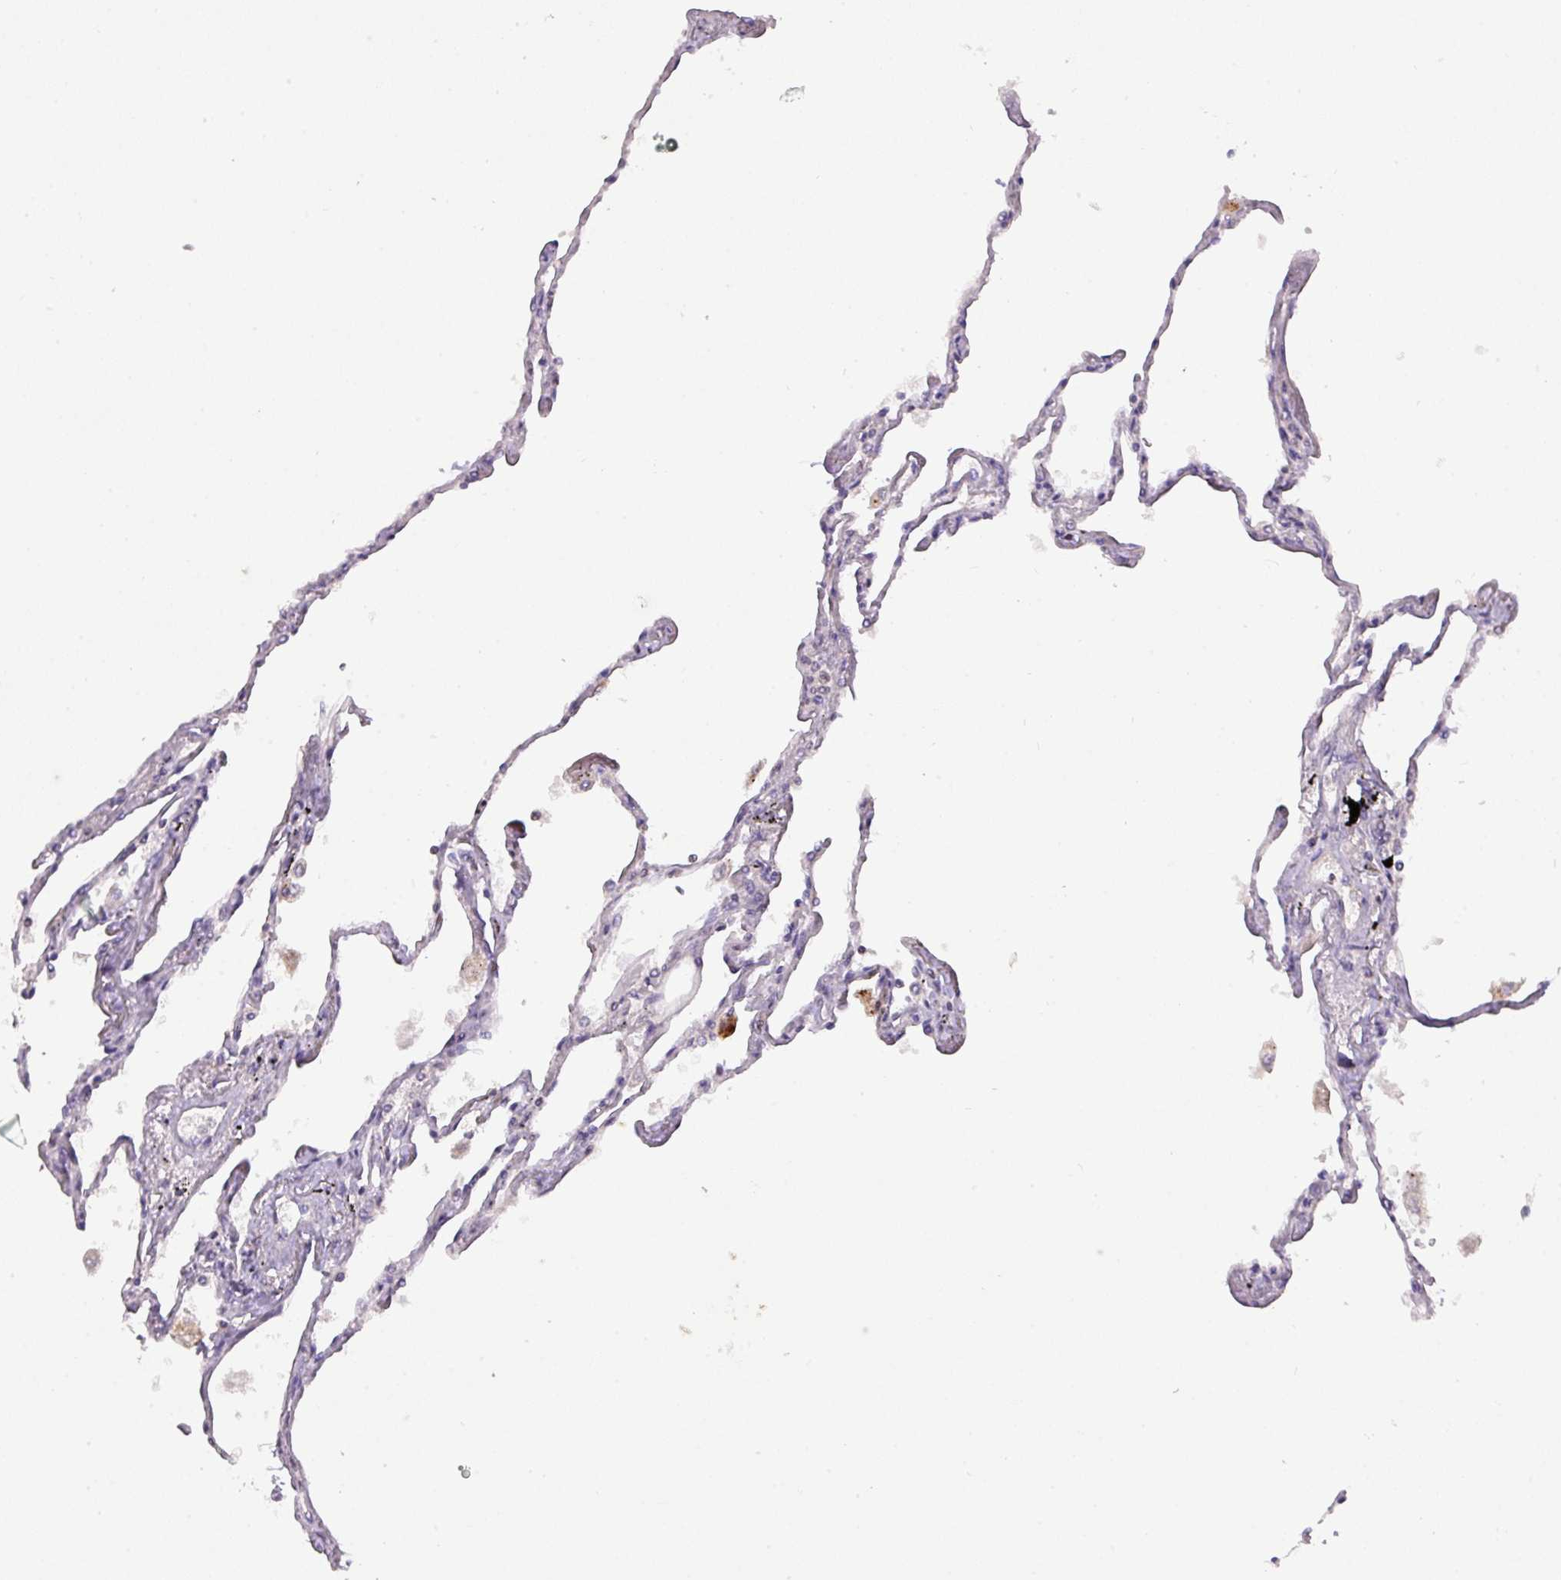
{"staining": {"intensity": "negative", "quantity": "none", "location": "none"}, "tissue": "lung", "cell_type": "Alveolar cells", "image_type": "normal", "snomed": [{"axis": "morphology", "description": "Normal tissue, NOS"}, {"axis": "topography", "description": "Lung"}], "caption": "There is no significant positivity in alveolar cells of lung.", "gene": "ZNF394", "patient": {"sex": "female", "age": 67}}